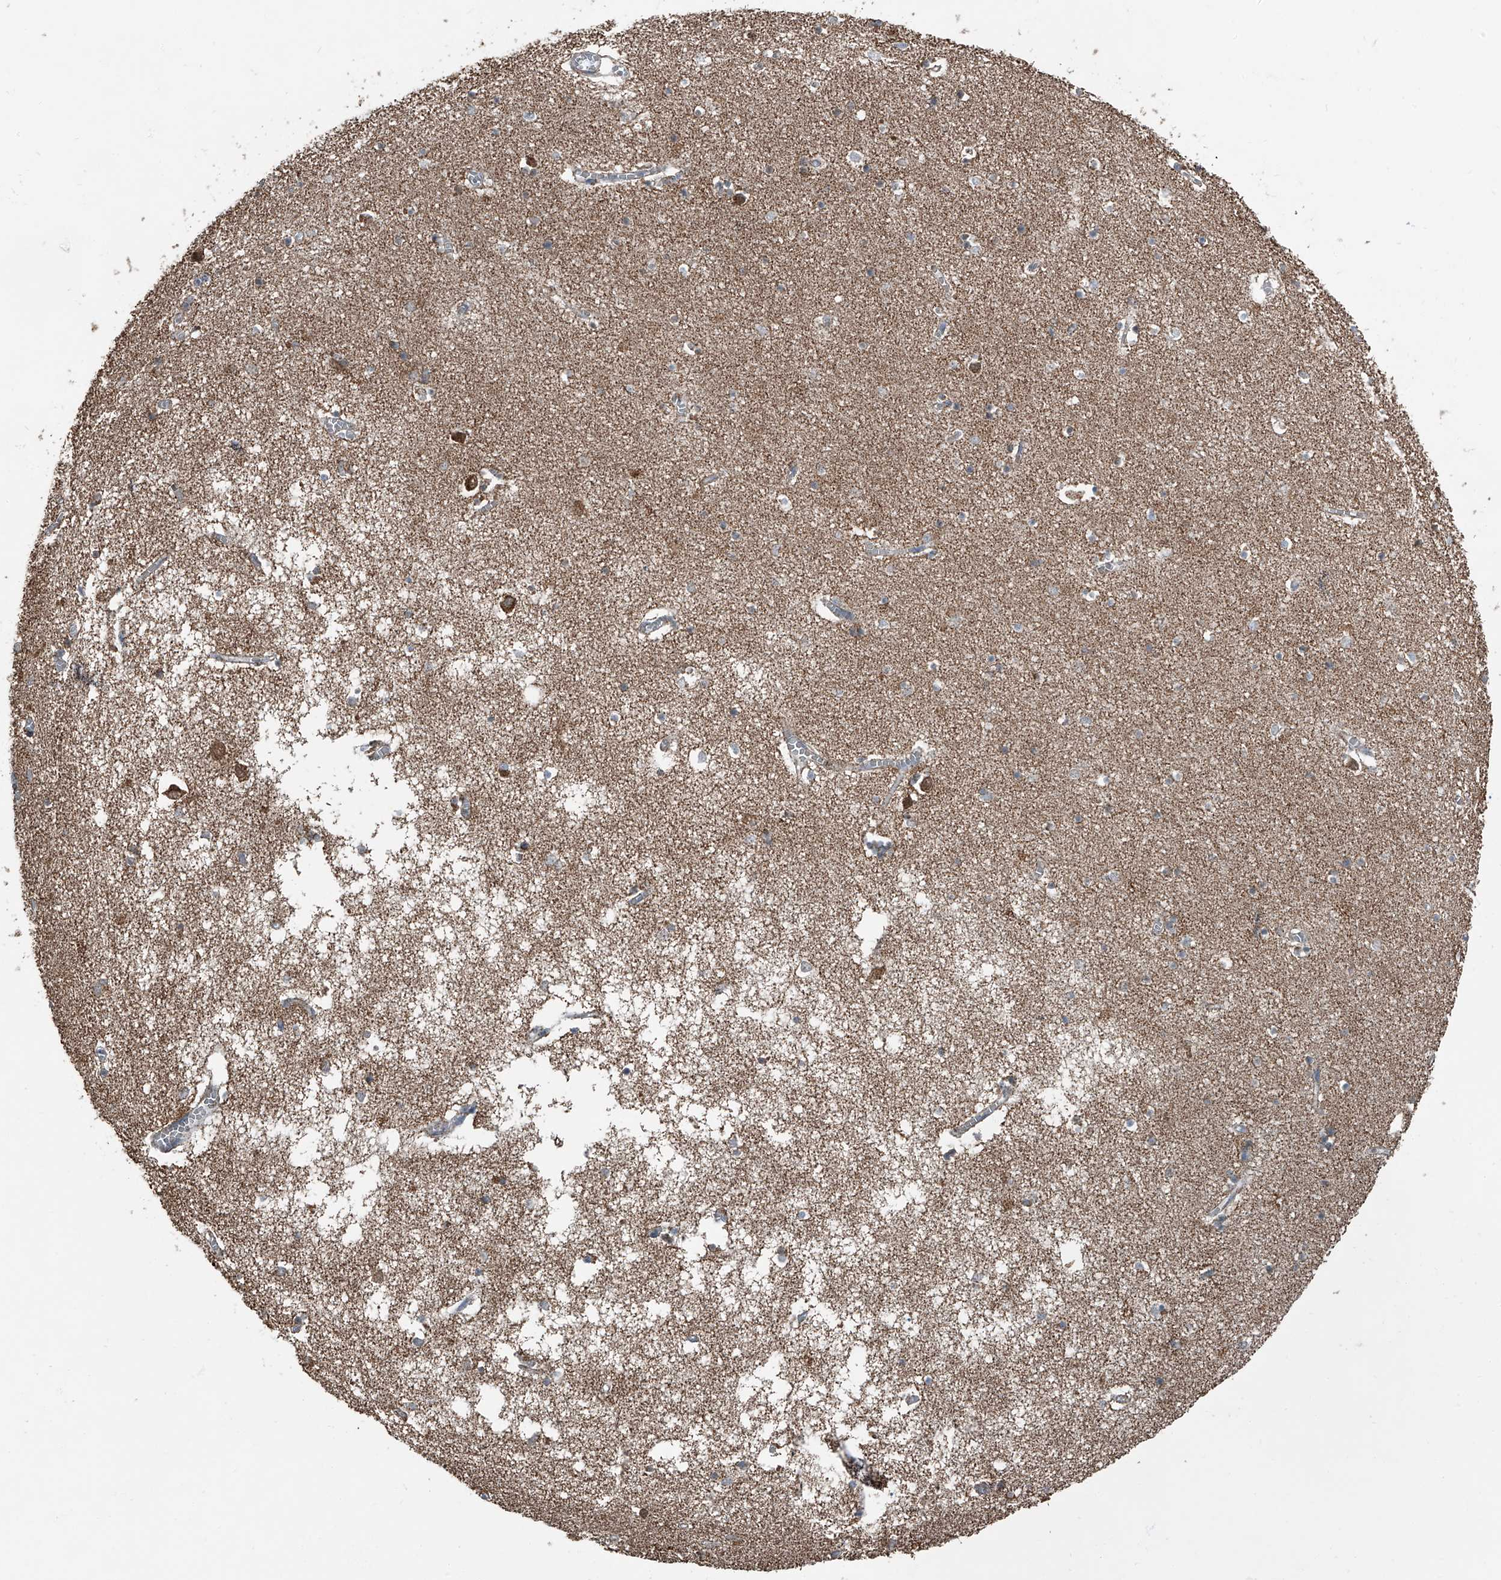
{"staining": {"intensity": "strong", "quantity": "<25%", "location": "cytoplasmic/membranous,nuclear"}, "tissue": "hippocampus", "cell_type": "Glial cells", "image_type": "normal", "snomed": [{"axis": "morphology", "description": "Normal tissue, NOS"}, {"axis": "topography", "description": "Hippocampus"}], "caption": "DAB (3,3'-diaminobenzidine) immunohistochemical staining of unremarkable human hippocampus shows strong cytoplasmic/membranous,nuclear protein positivity in about <25% of glial cells.", "gene": "CHRNA7", "patient": {"sex": "male", "age": 70}}